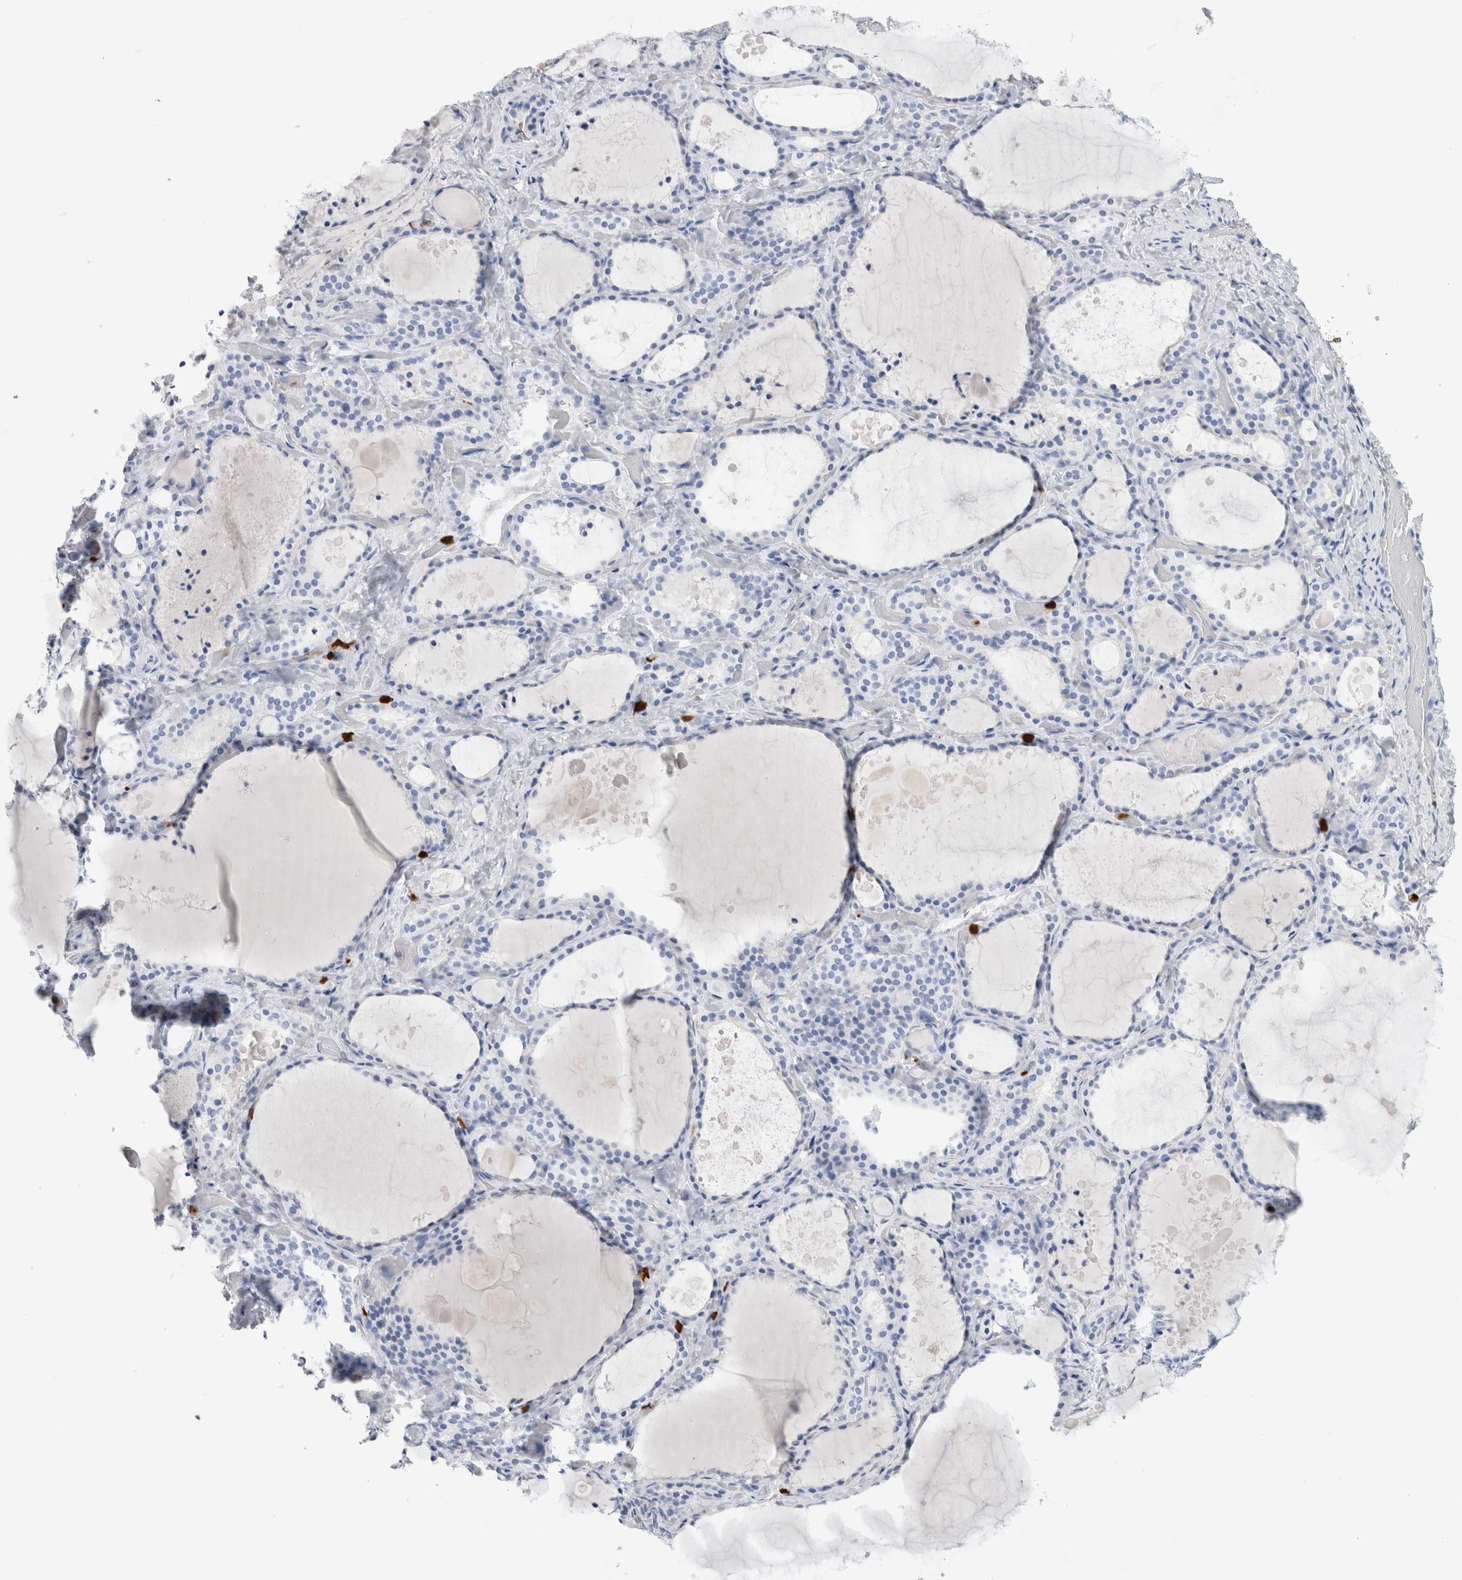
{"staining": {"intensity": "negative", "quantity": "none", "location": "none"}, "tissue": "thyroid gland", "cell_type": "Glandular cells", "image_type": "normal", "snomed": [{"axis": "morphology", "description": "Normal tissue, NOS"}, {"axis": "topography", "description": "Thyroid gland"}], "caption": "DAB (3,3'-diaminobenzidine) immunohistochemical staining of unremarkable human thyroid gland demonstrates no significant staining in glandular cells.", "gene": "S100A8", "patient": {"sex": "female", "age": 44}}